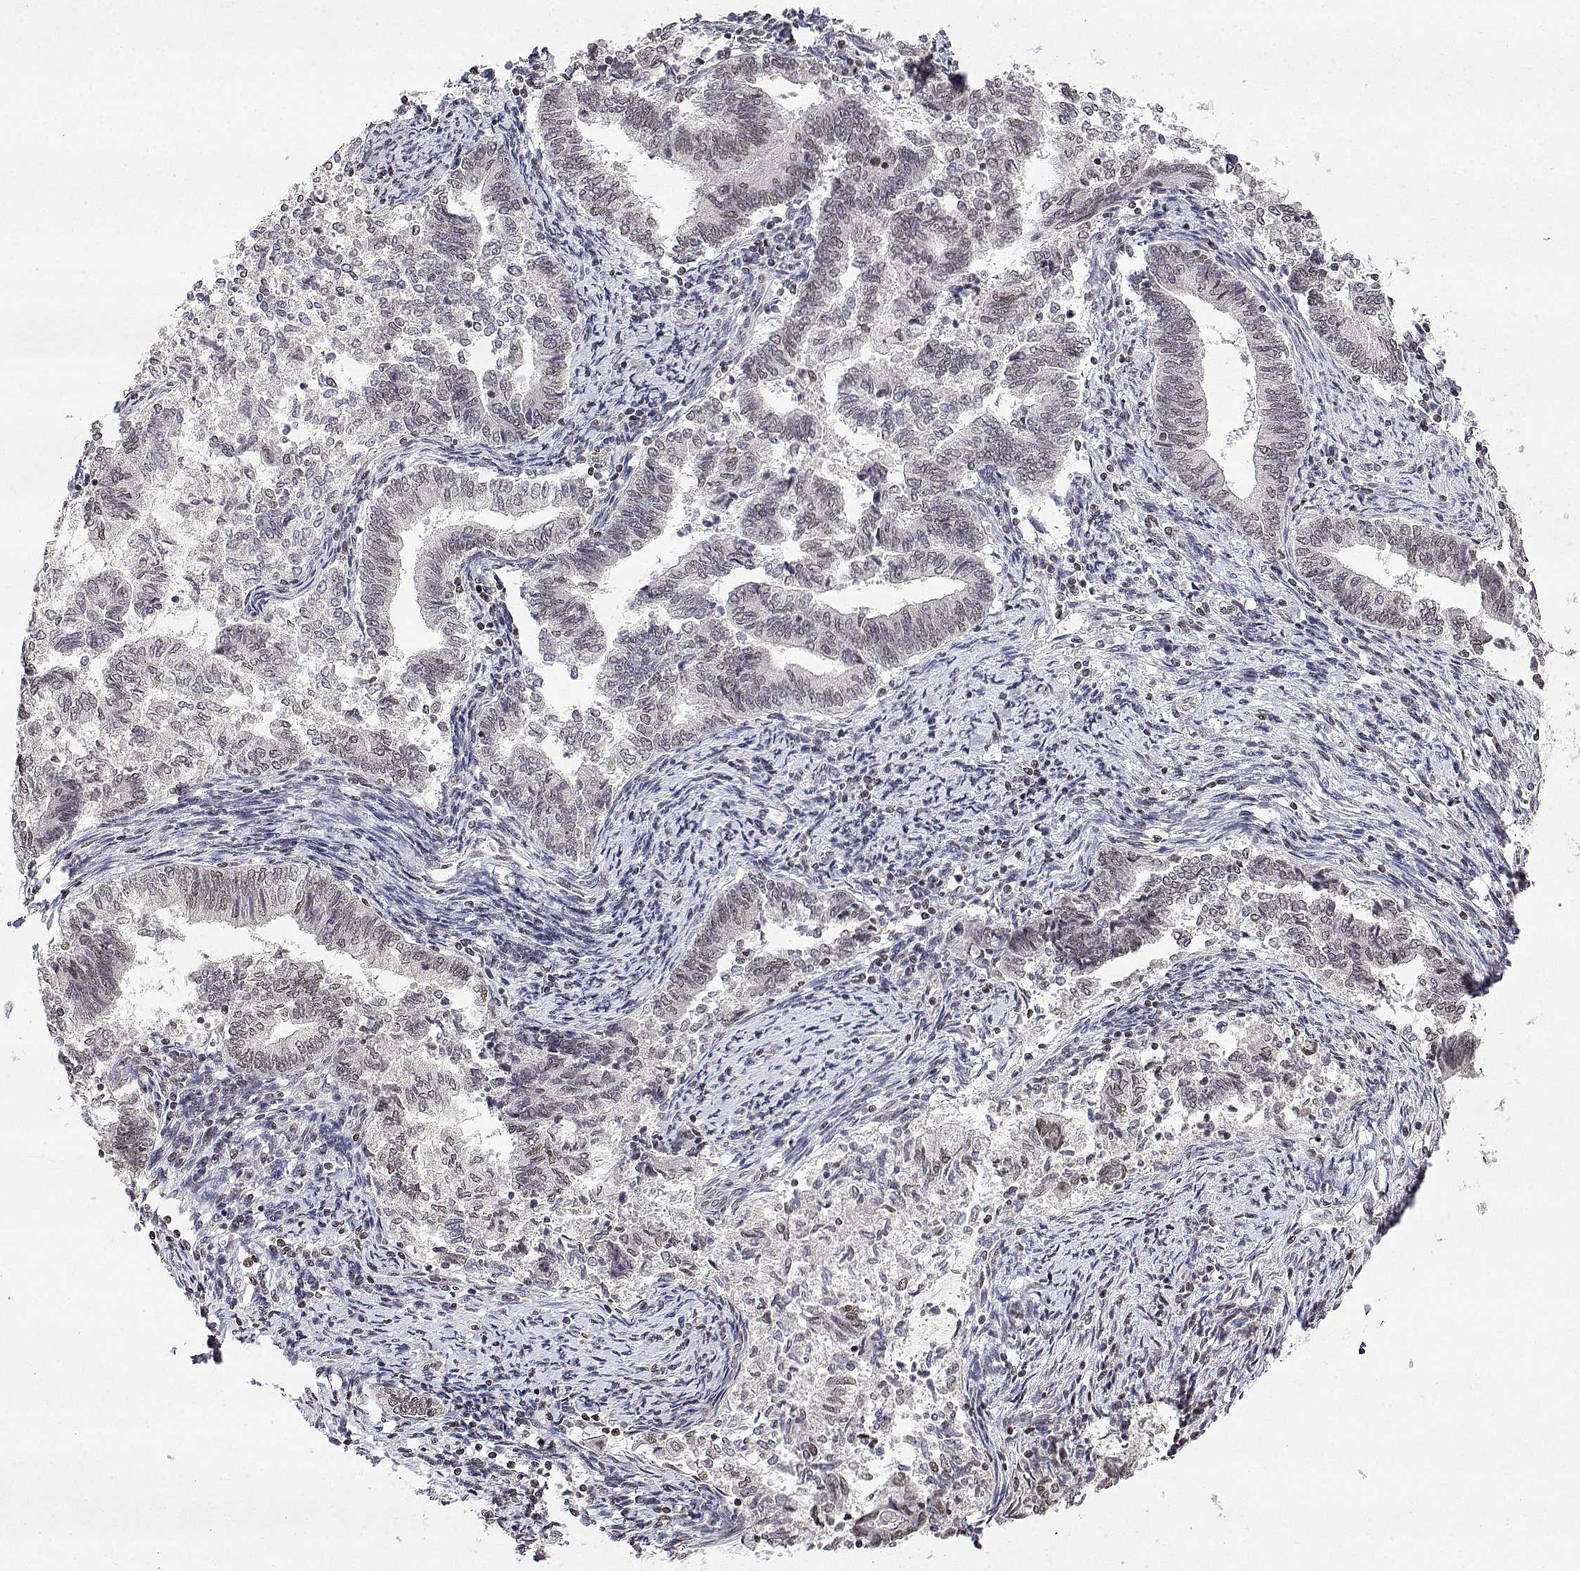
{"staining": {"intensity": "weak", "quantity": "<25%", "location": "nuclear"}, "tissue": "endometrial cancer", "cell_type": "Tumor cells", "image_type": "cancer", "snomed": [{"axis": "morphology", "description": "Adenocarcinoma, NOS"}, {"axis": "topography", "description": "Endometrium"}], "caption": "Photomicrograph shows no protein staining in tumor cells of endometrial cancer (adenocarcinoma) tissue. (Brightfield microscopy of DAB (3,3'-diaminobenzidine) immunohistochemistry at high magnification).", "gene": "XPC", "patient": {"sex": "female", "age": 65}}